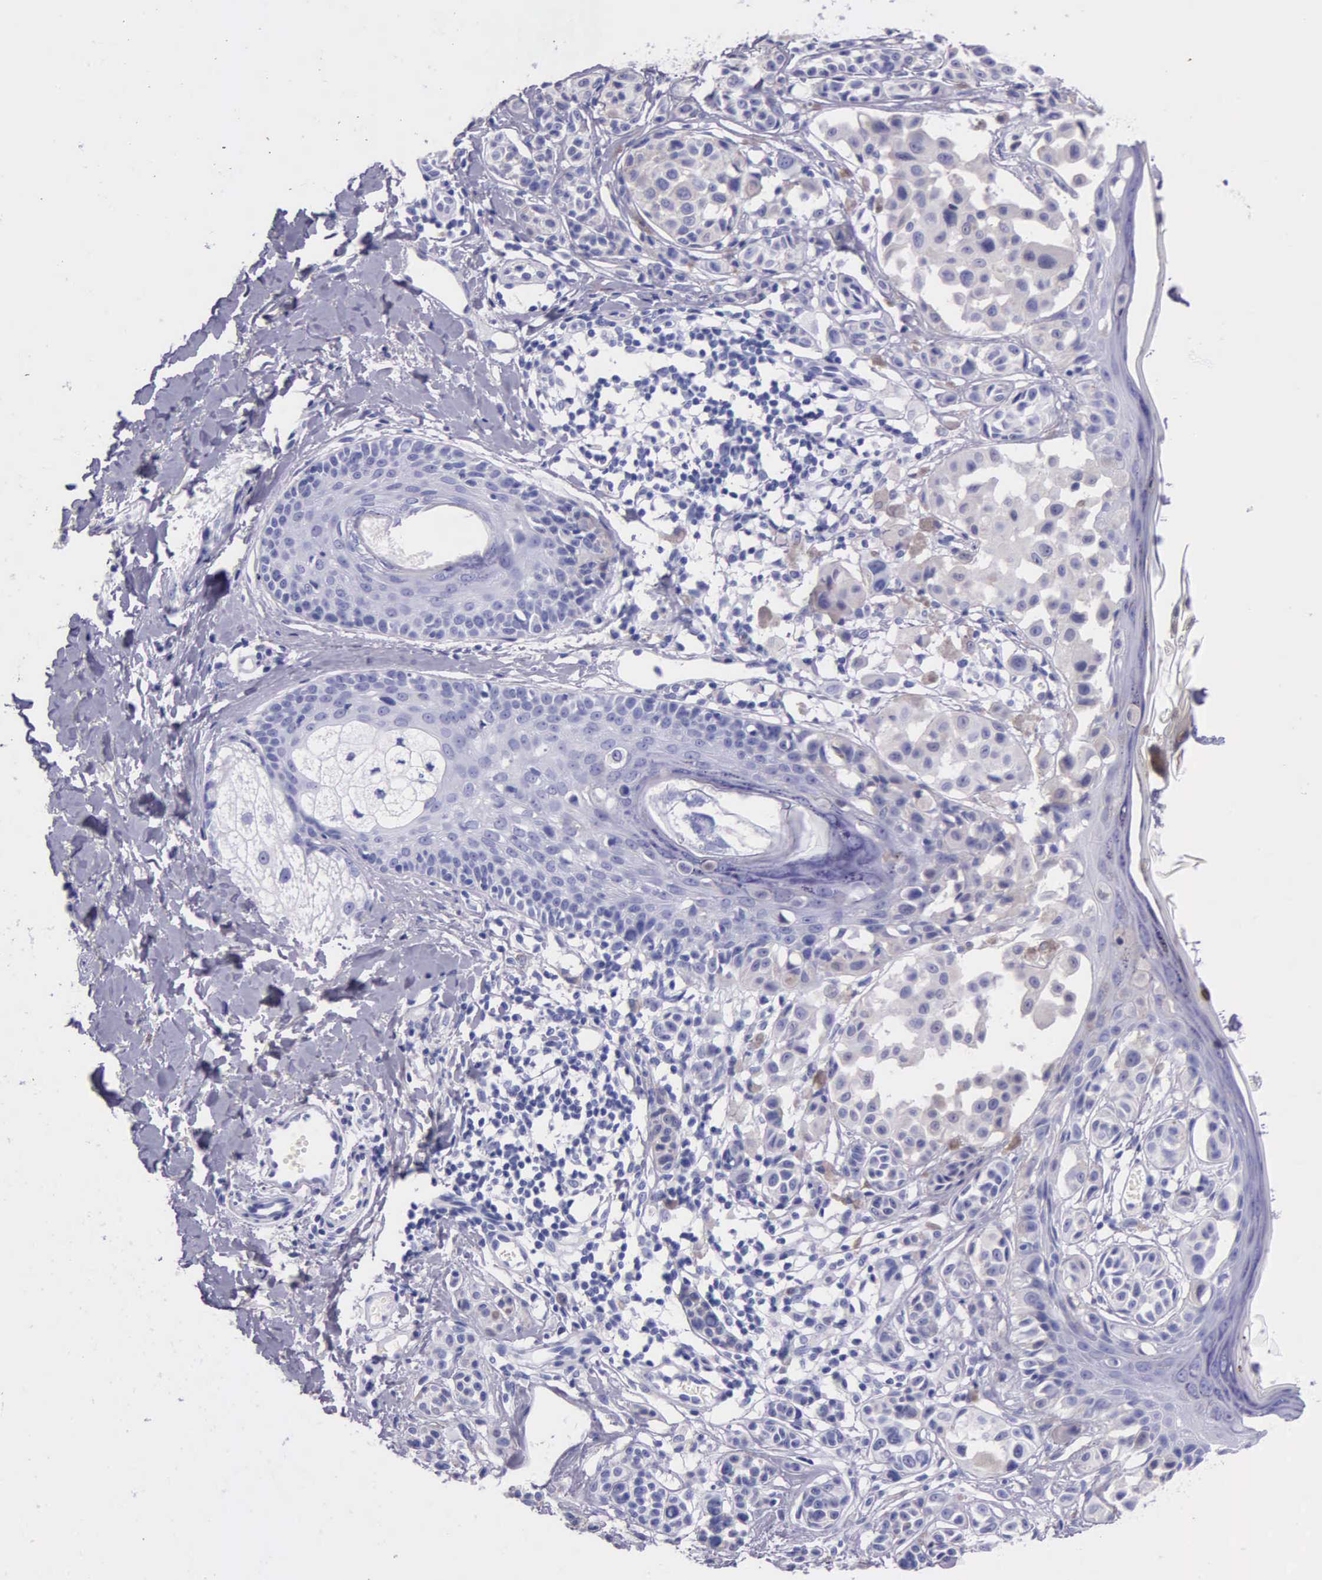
{"staining": {"intensity": "negative", "quantity": "none", "location": "none"}, "tissue": "melanoma", "cell_type": "Tumor cells", "image_type": "cancer", "snomed": [{"axis": "morphology", "description": "Malignant melanoma, NOS"}, {"axis": "topography", "description": "Skin"}], "caption": "DAB (3,3'-diaminobenzidine) immunohistochemical staining of melanoma shows no significant positivity in tumor cells.", "gene": "KLK3", "patient": {"sex": "male", "age": 40}}